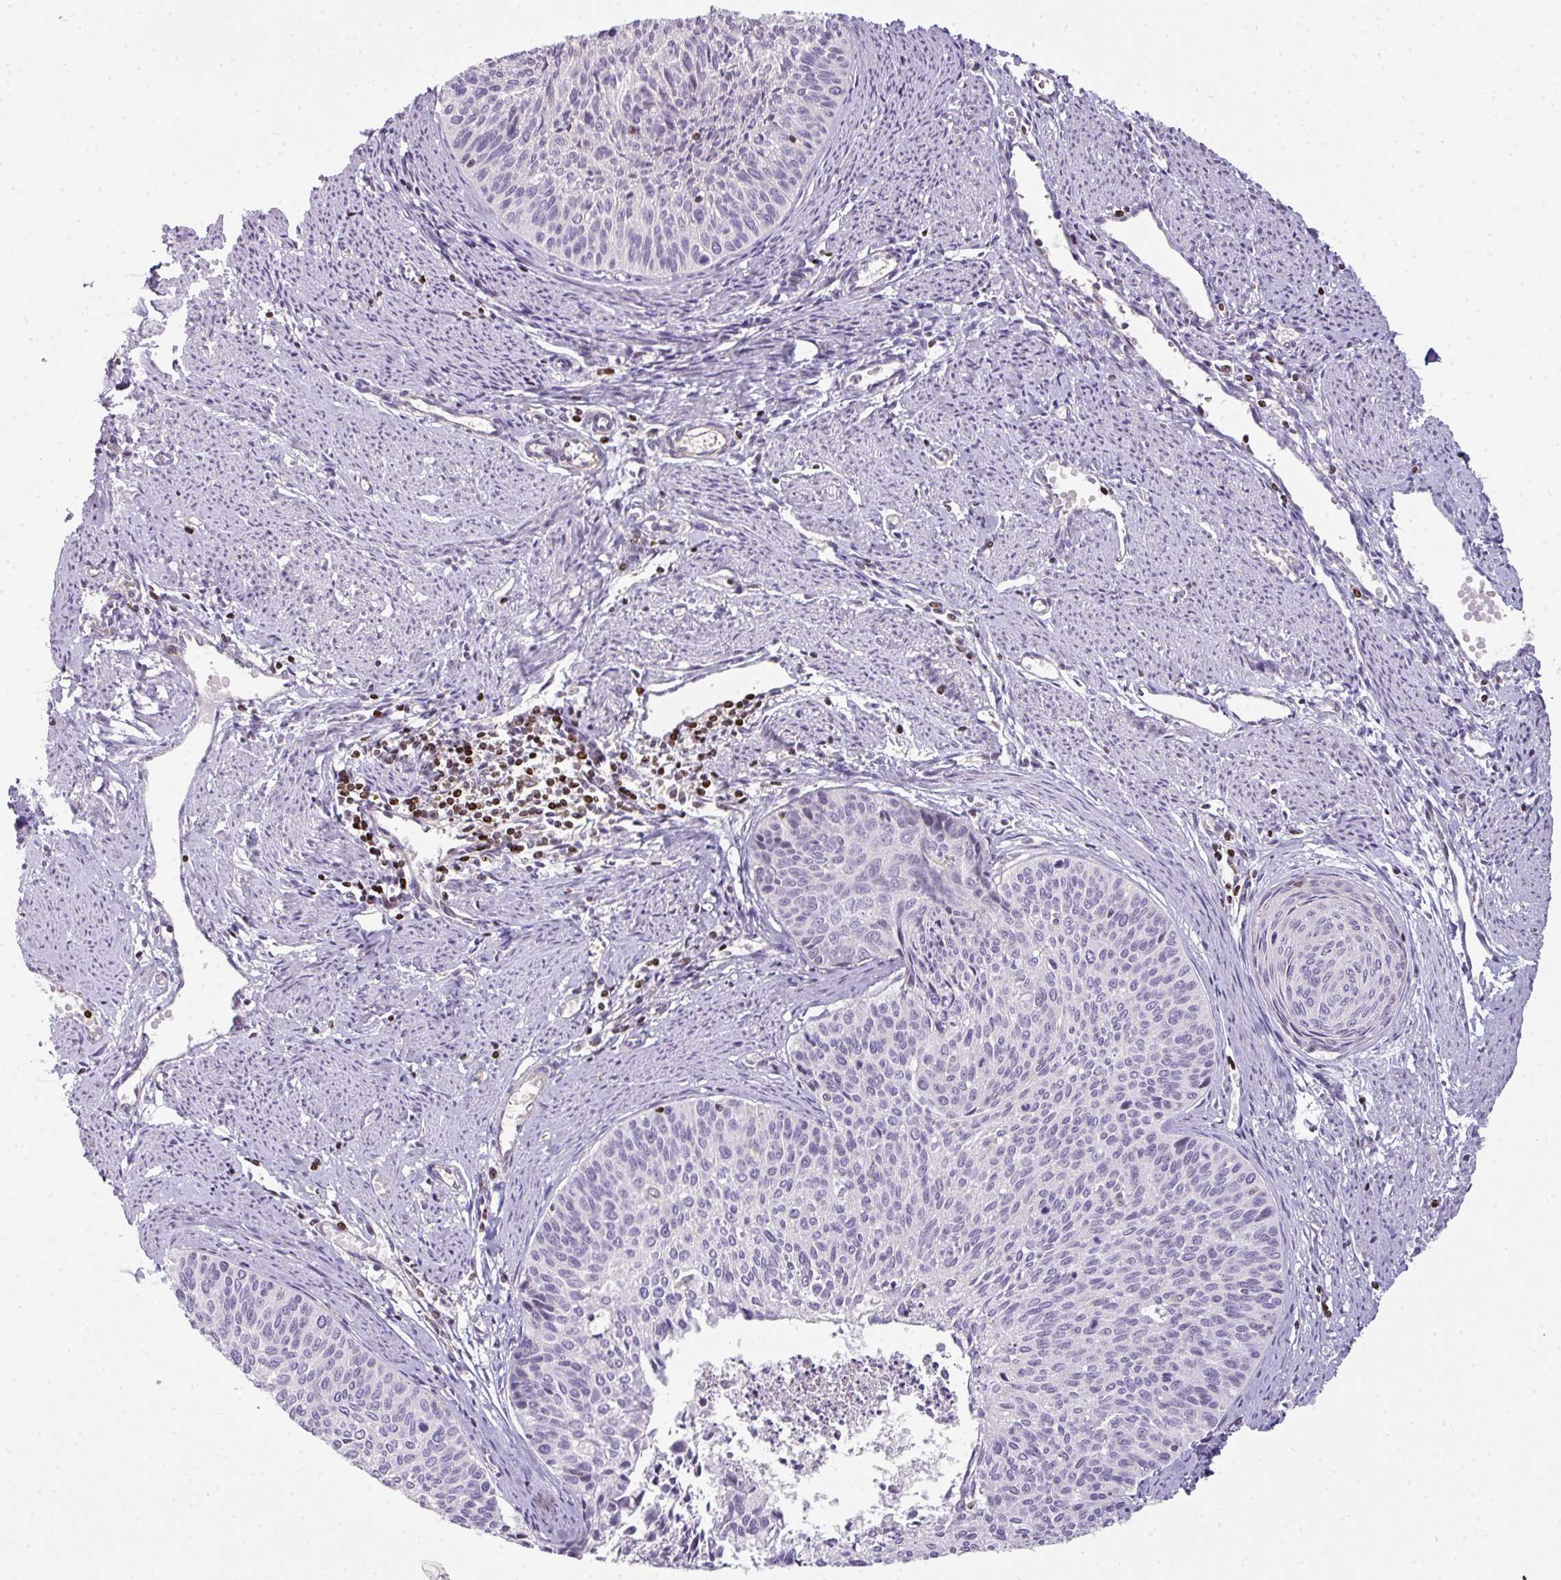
{"staining": {"intensity": "negative", "quantity": "none", "location": "none"}, "tissue": "cervical cancer", "cell_type": "Tumor cells", "image_type": "cancer", "snomed": [{"axis": "morphology", "description": "Squamous cell carcinoma, NOS"}, {"axis": "topography", "description": "Cervix"}], "caption": "Cervical squamous cell carcinoma was stained to show a protein in brown. There is no significant expression in tumor cells.", "gene": "STAT5A", "patient": {"sex": "female", "age": 55}}